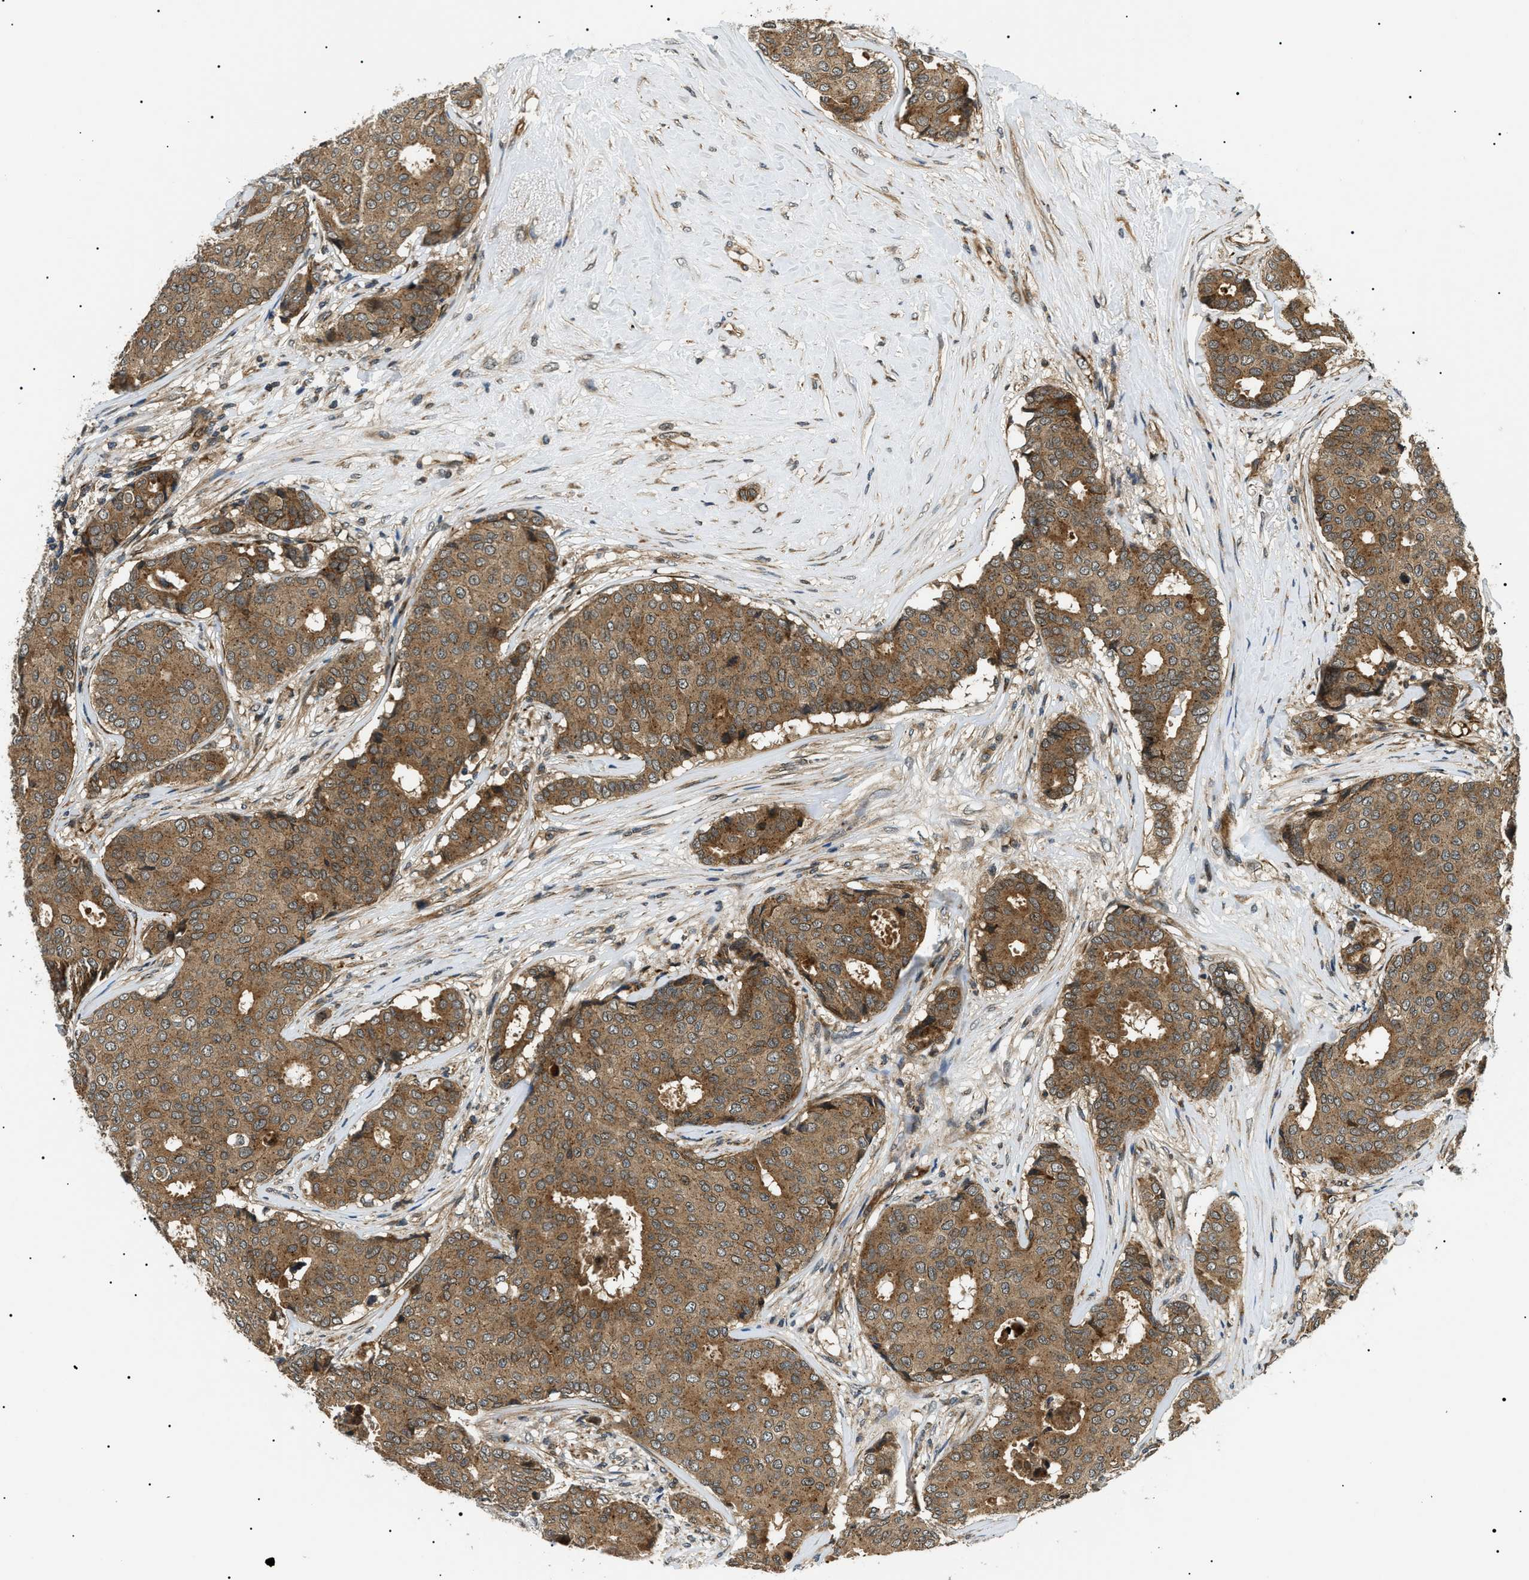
{"staining": {"intensity": "moderate", "quantity": ">75%", "location": "cytoplasmic/membranous"}, "tissue": "breast cancer", "cell_type": "Tumor cells", "image_type": "cancer", "snomed": [{"axis": "morphology", "description": "Duct carcinoma"}, {"axis": "topography", "description": "Breast"}], "caption": "Protein analysis of infiltrating ductal carcinoma (breast) tissue shows moderate cytoplasmic/membranous positivity in approximately >75% of tumor cells.", "gene": "ATP6AP1", "patient": {"sex": "female", "age": 75}}